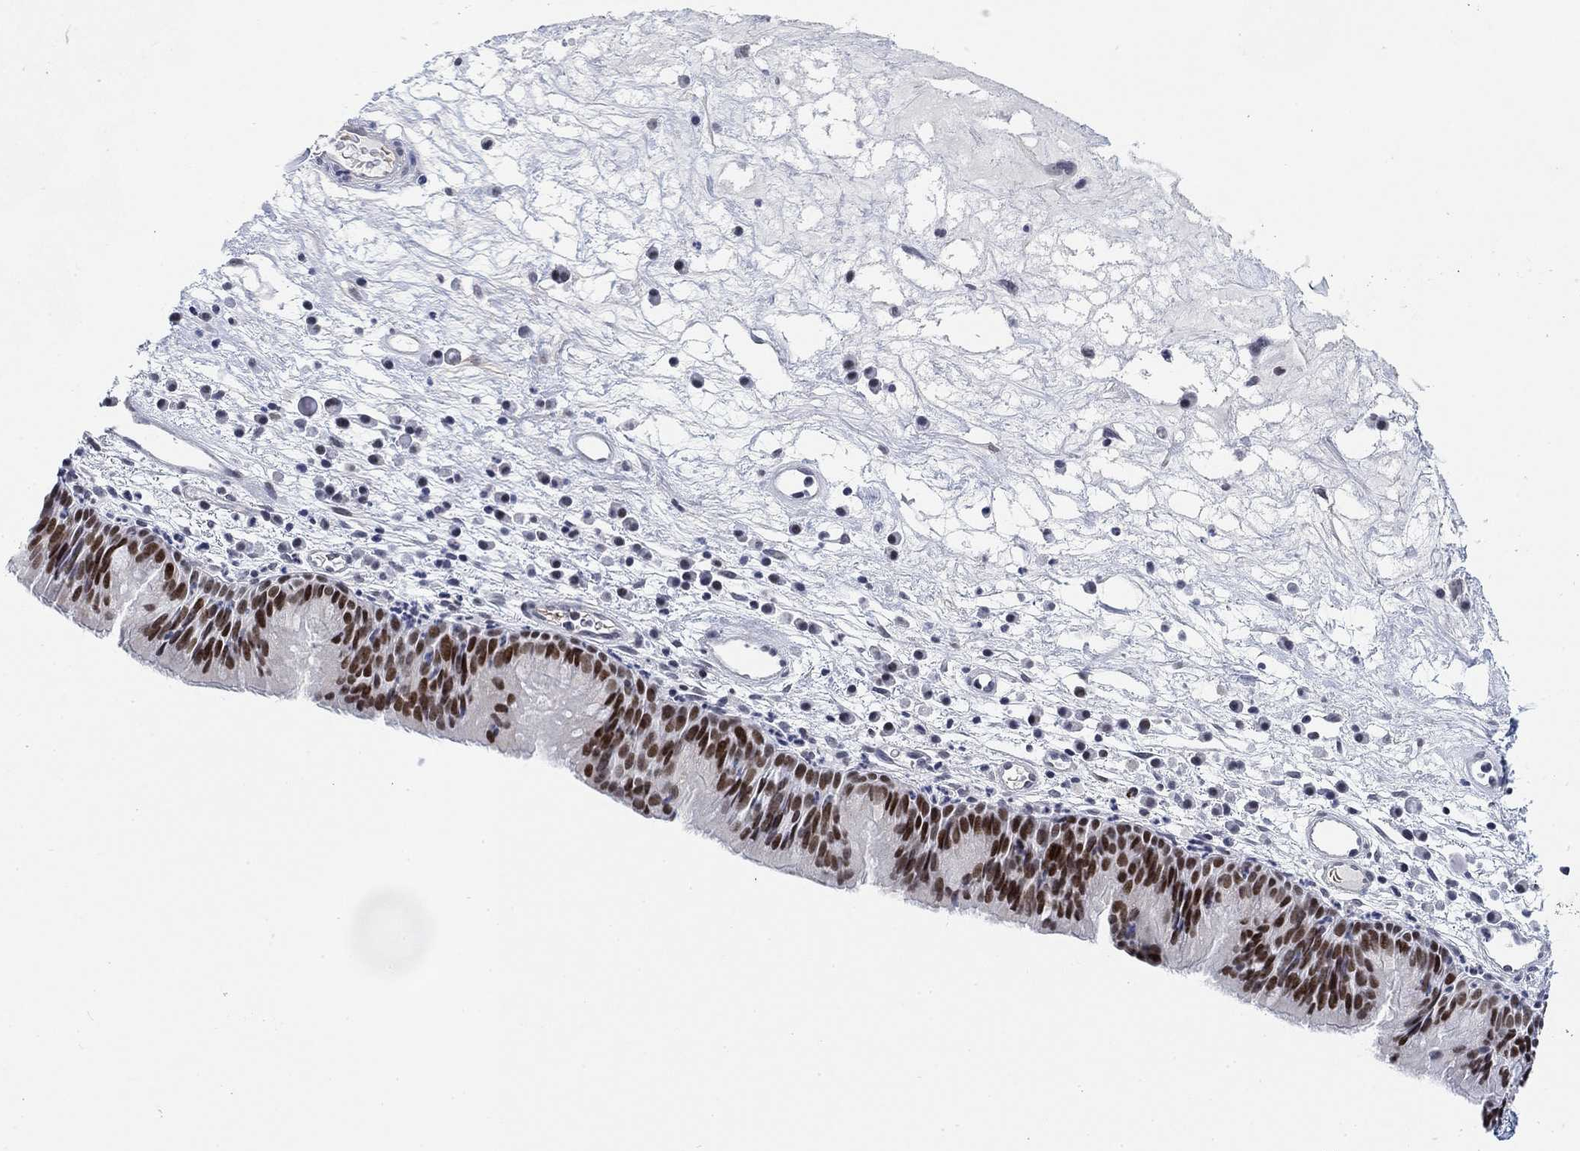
{"staining": {"intensity": "strong", "quantity": "25%-75%", "location": "nuclear"}, "tissue": "nasopharynx", "cell_type": "Respiratory epithelial cells", "image_type": "normal", "snomed": [{"axis": "morphology", "description": "Normal tissue, NOS"}, {"axis": "topography", "description": "Nasopharynx"}], "caption": "A brown stain shows strong nuclear positivity of a protein in respiratory epithelial cells of benign human nasopharynx. The staining was performed using DAB, with brown indicating positive protein expression. Nuclei are stained blue with hematoxylin.", "gene": "PAX6", "patient": {"sex": "male", "age": 69}}